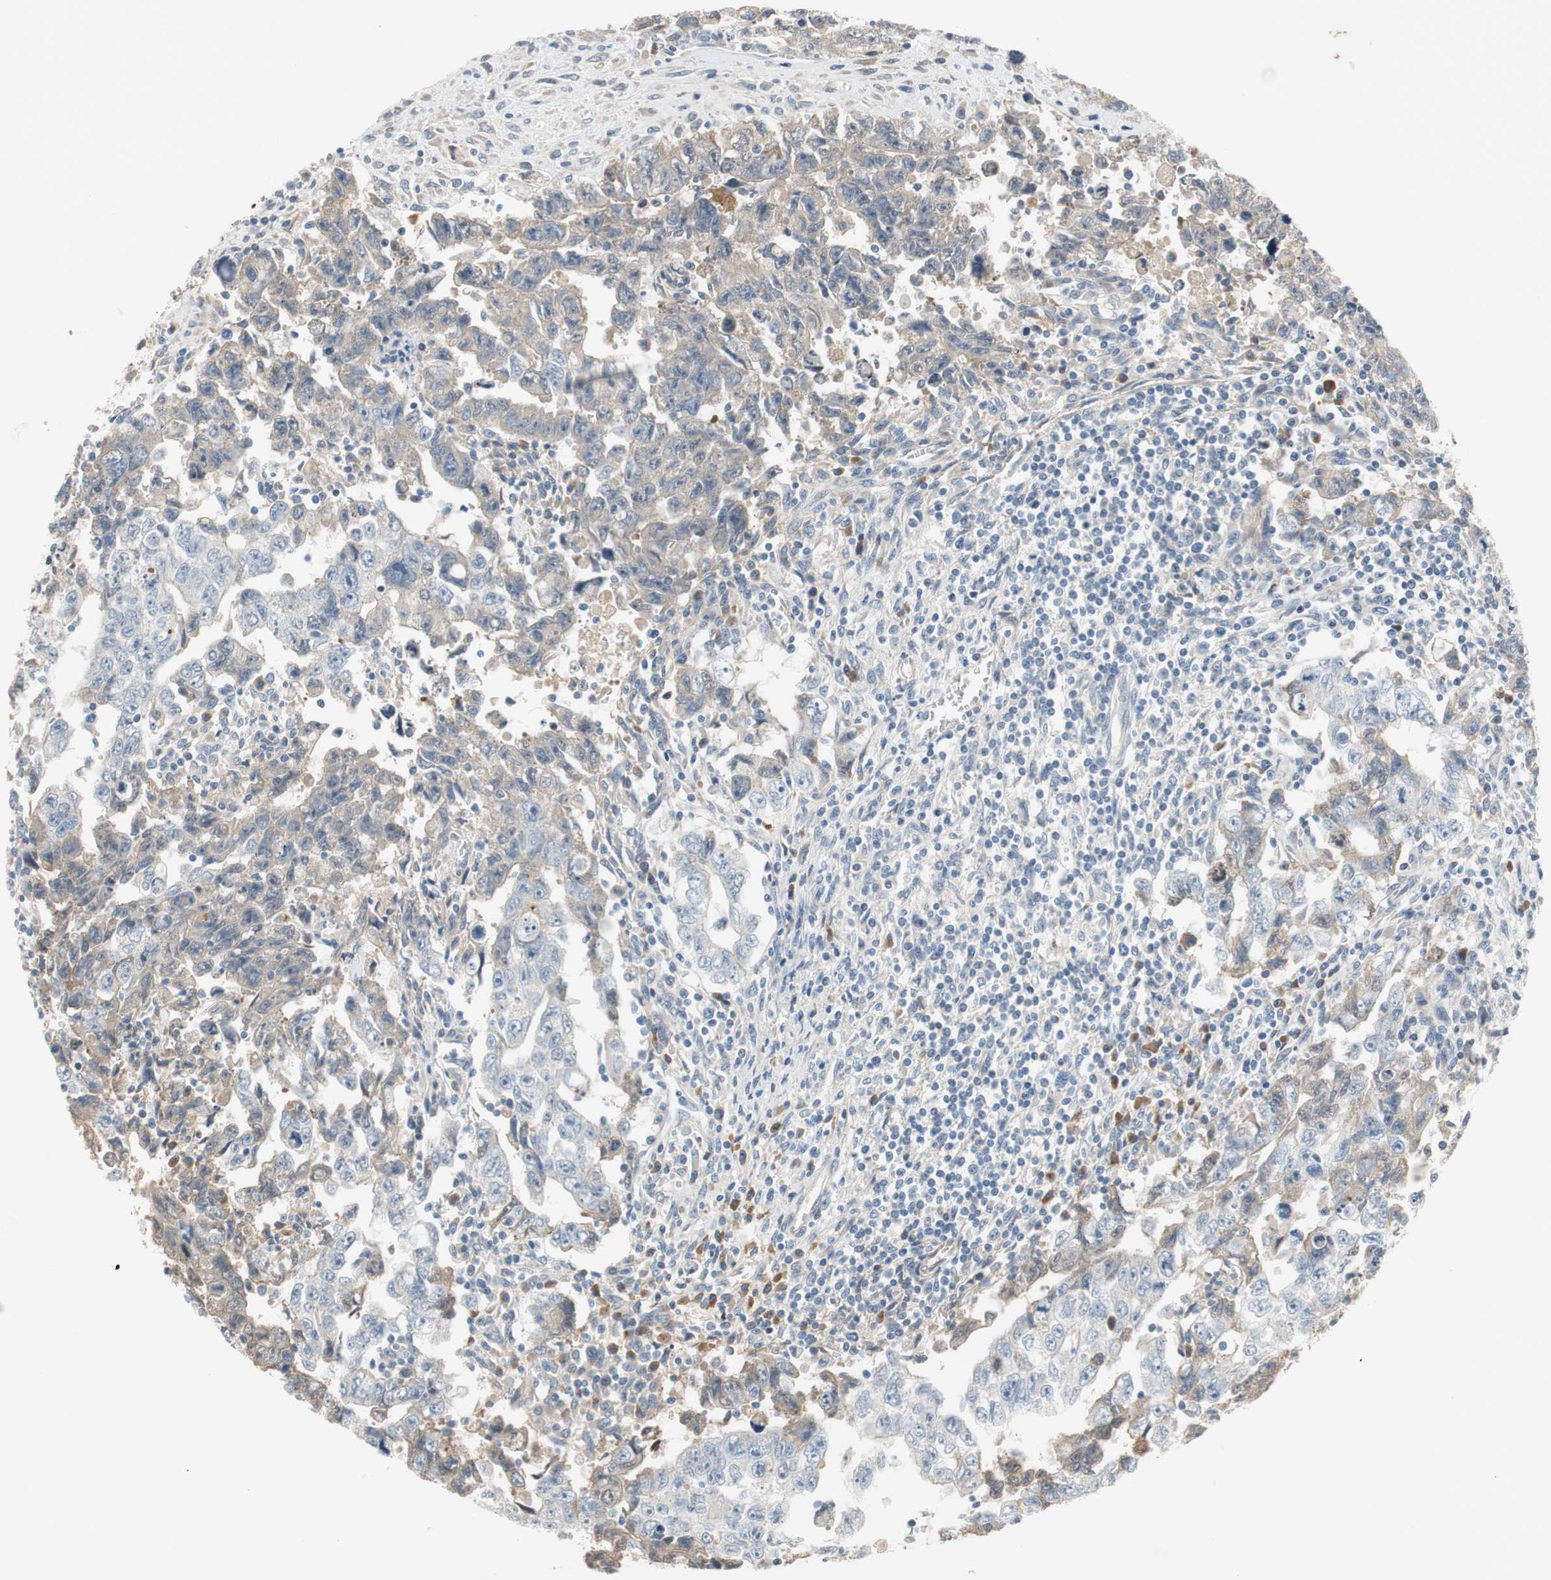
{"staining": {"intensity": "weak", "quantity": "<25%", "location": "cytoplasmic/membranous"}, "tissue": "testis cancer", "cell_type": "Tumor cells", "image_type": "cancer", "snomed": [{"axis": "morphology", "description": "Carcinoma, Embryonal, NOS"}, {"axis": "topography", "description": "Testis"}], "caption": "Tumor cells show no significant protein positivity in testis cancer.", "gene": "C4A", "patient": {"sex": "male", "age": 28}}